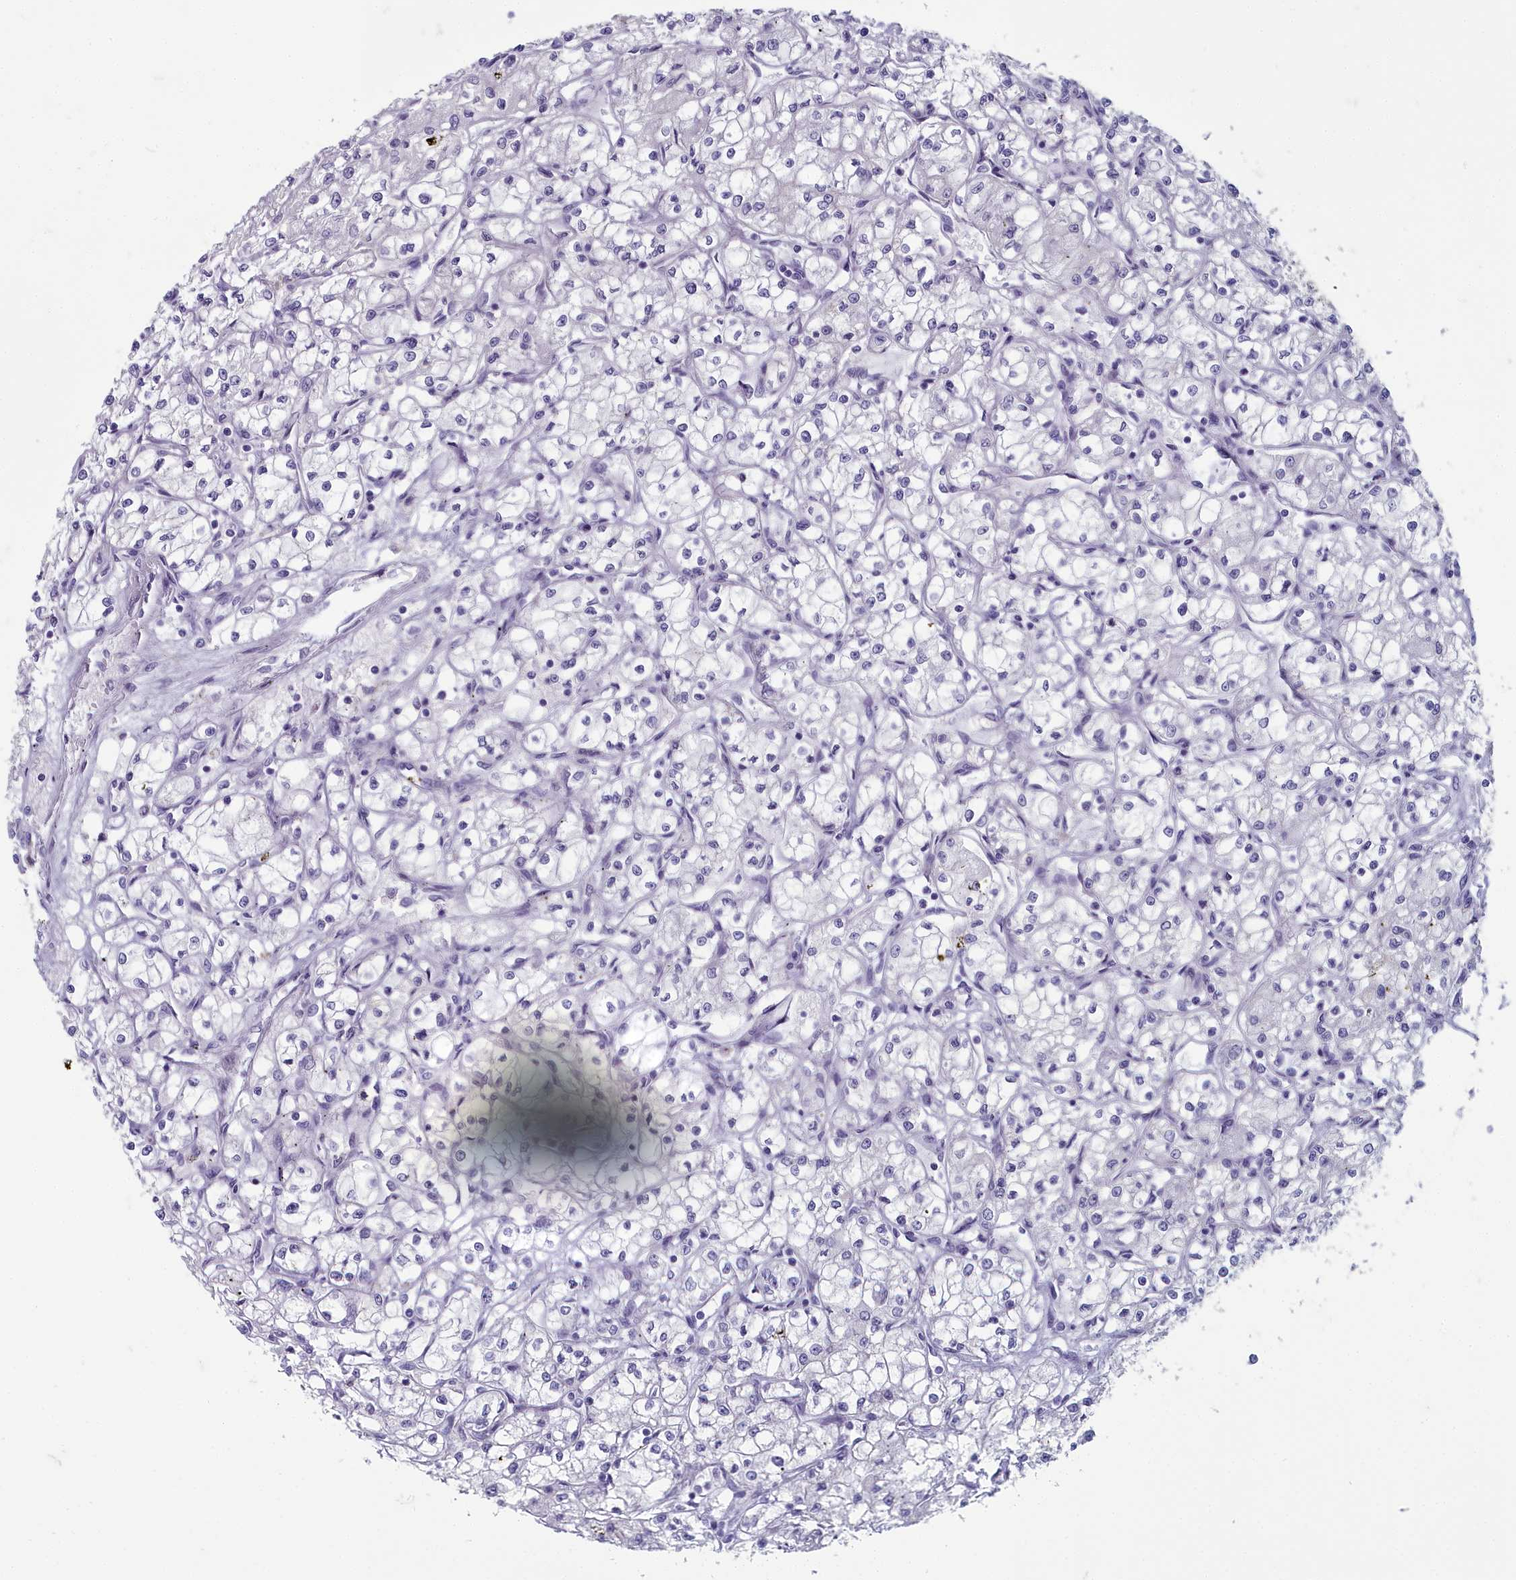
{"staining": {"intensity": "negative", "quantity": "none", "location": "none"}, "tissue": "renal cancer", "cell_type": "Tumor cells", "image_type": "cancer", "snomed": [{"axis": "morphology", "description": "Adenocarcinoma, NOS"}, {"axis": "topography", "description": "Kidney"}], "caption": "The micrograph shows no significant positivity in tumor cells of renal adenocarcinoma.", "gene": "INSYN2A", "patient": {"sex": "male", "age": 59}}